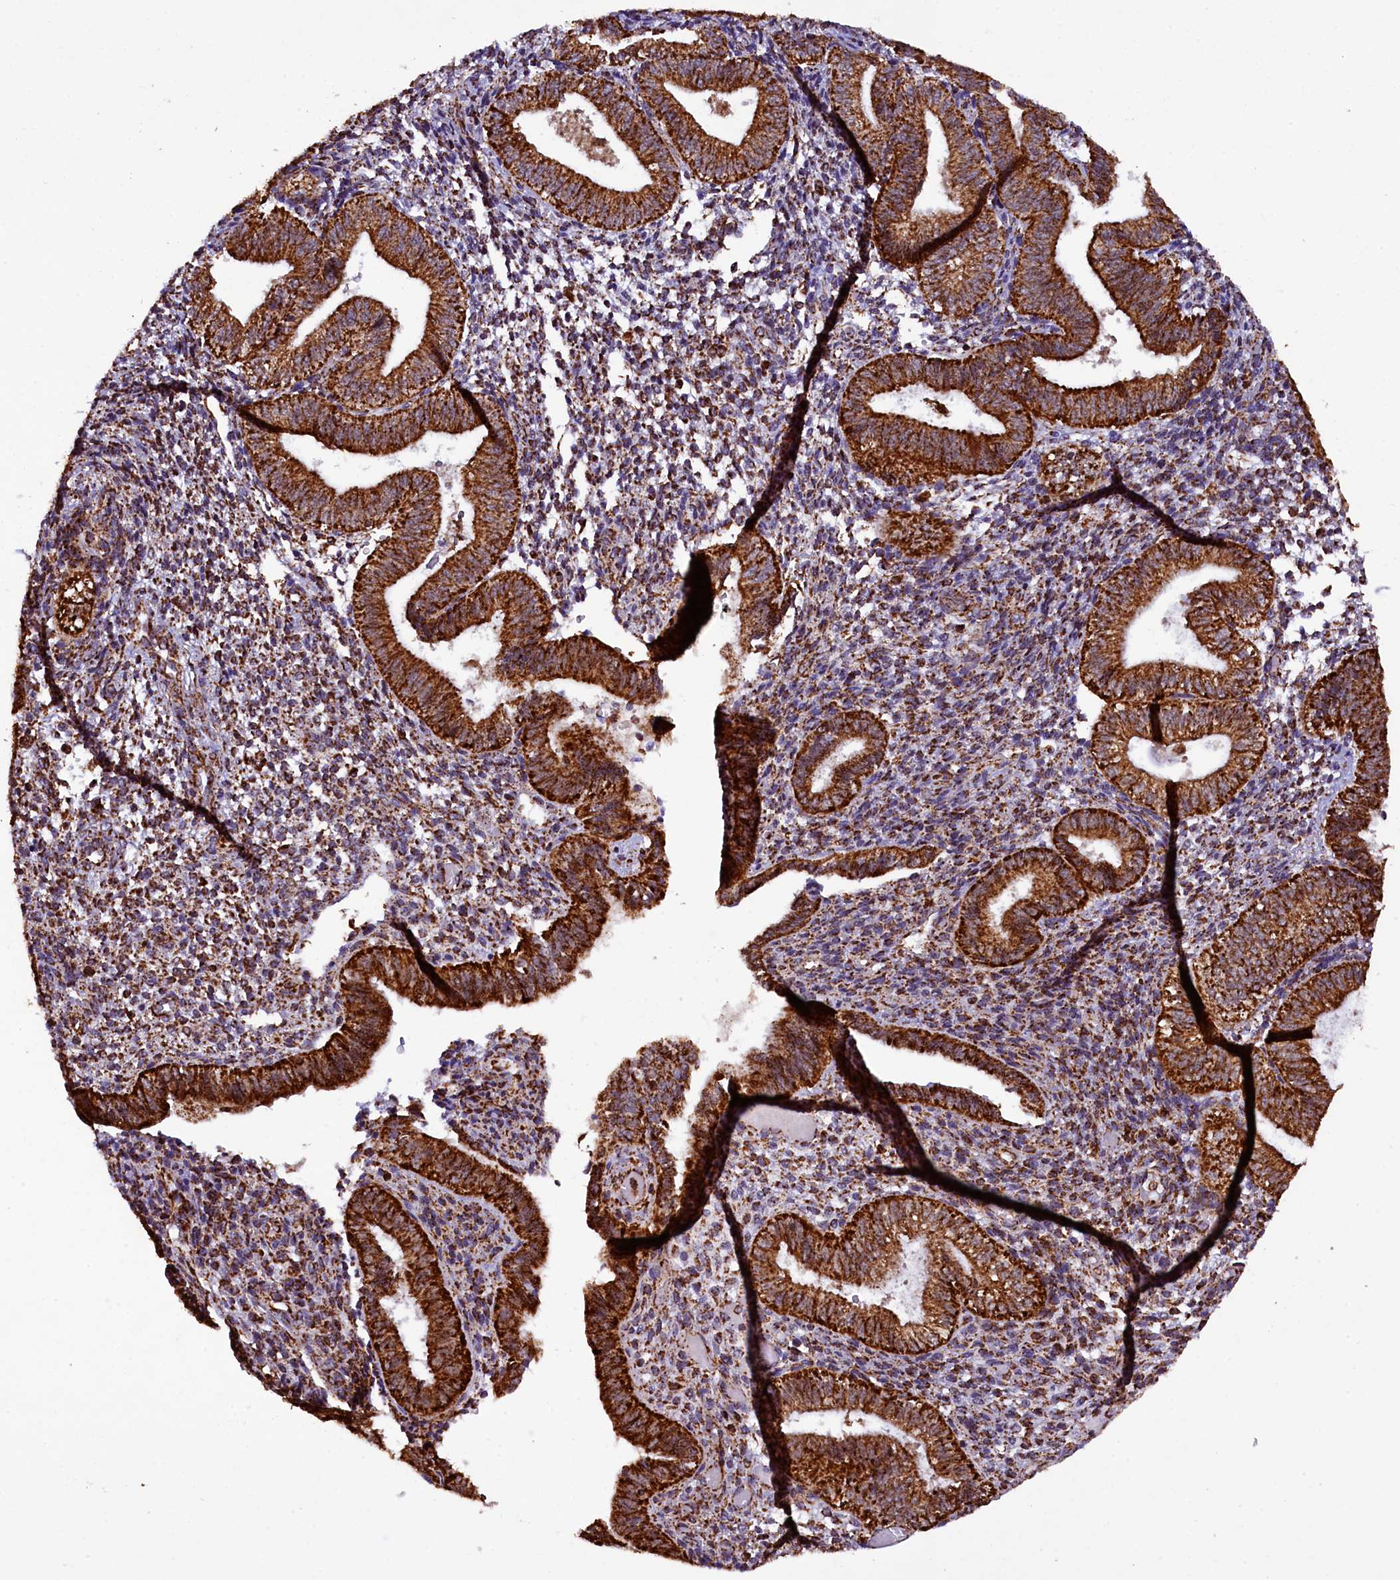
{"staining": {"intensity": "moderate", "quantity": ">75%", "location": "cytoplasmic/membranous"}, "tissue": "endometrium", "cell_type": "Cells in endometrial stroma", "image_type": "normal", "snomed": [{"axis": "morphology", "description": "Normal tissue, NOS"}, {"axis": "topography", "description": "Endometrium"}], "caption": "Immunohistochemistry (IHC) image of benign human endometrium stained for a protein (brown), which displays medium levels of moderate cytoplasmic/membranous expression in approximately >75% of cells in endometrial stroma.", "gene": "KLC2", "patient": {"sex": "female", "age": 34}}